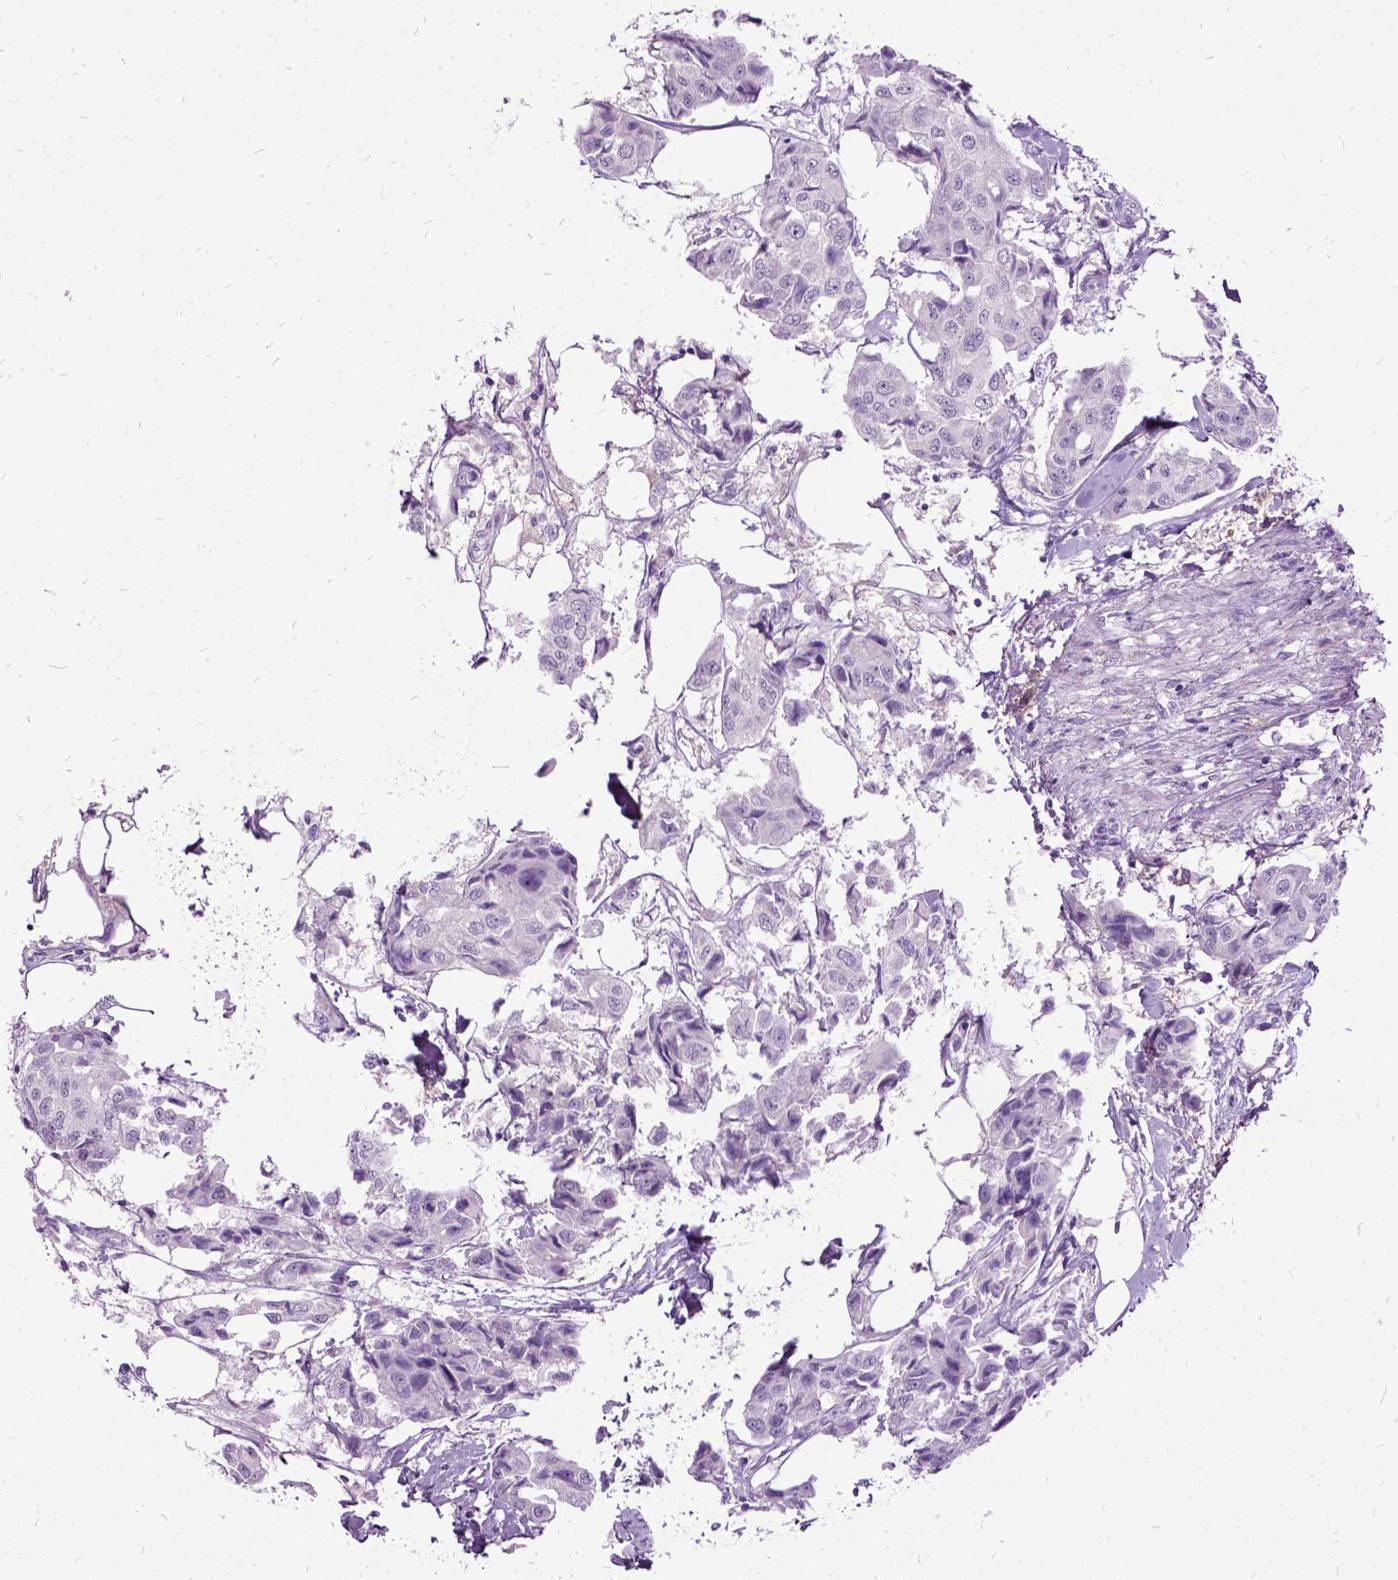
{"staining": {"intensity": "negative", "quantity": "none", "location": "none"}, "tissue": "breast cancer", "cell_type": "Tumor cells", "image_type": "cancer", "snomed": [{"axis": "morphology", "description": "Duct carcinoma"}, {"axis": "topography", "description": "Breast"}, {"axis": "topography", "description": "Lymph node"}], "caption": "IHC histopathology image of neoplastic tissue: human breast infiltrating ductal carcinoma stained with DAB (3,3'-diaminobenzidine) demonstrates no significant protein expression in tumor cells. (DAB IHC visualized using brightfield microscopy, high magnification).", "gene": "MME", "patient": {"sex": "female", "age": 80}}